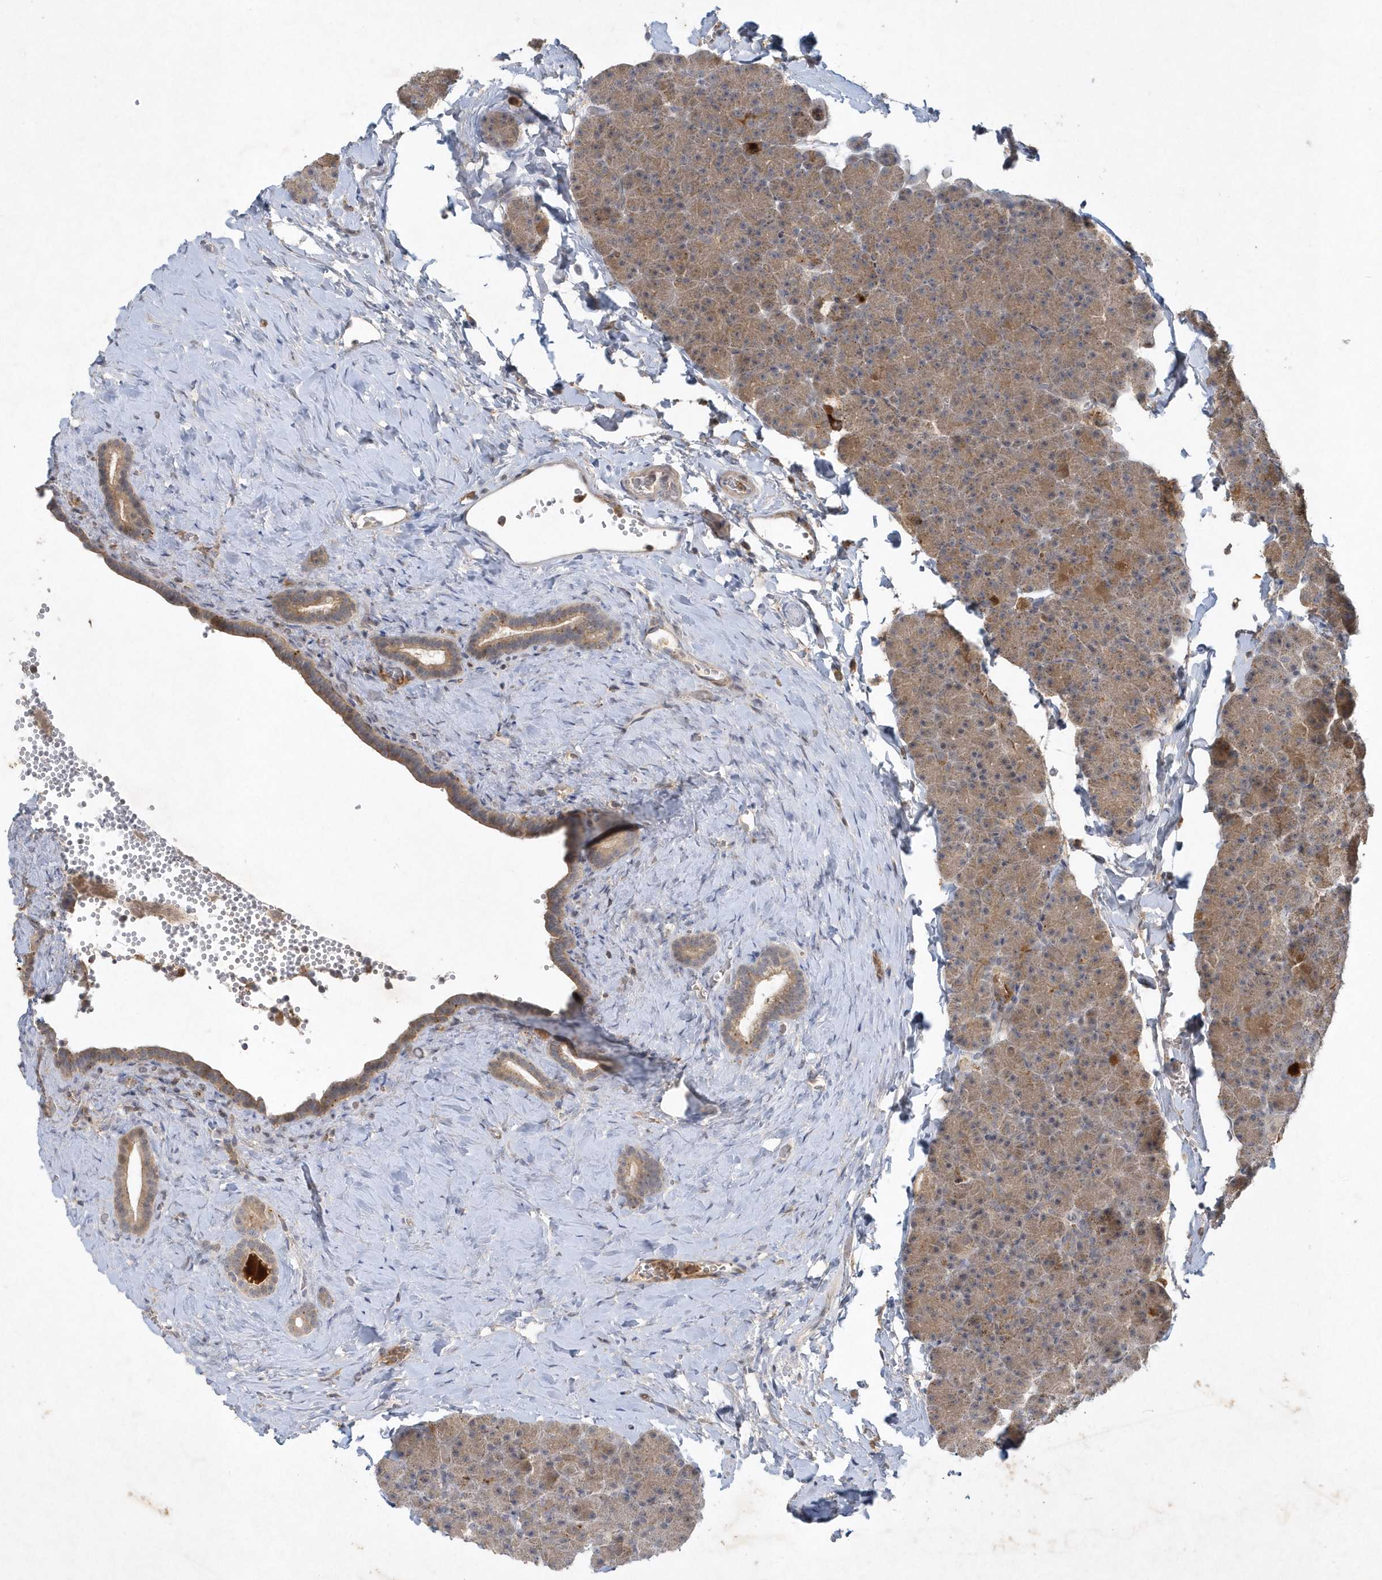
{"staining": {"intensity": "moderate", "quantity": ">75%", "location": "cytoplasmic/membranous"}, "tissue": "pancreas", "cell_type": "Exocrine glandular cells", "image_type": "normal", "snomed": [{"axis": "morphology", "description": "Normal tissue, NOS"}, {"axis": "morphology", "description": "Carcinoid, malignant, NOS"}, {"axis": "topography", "description": "Pancreas"}], "caption": "Moderate cytoplasmic/membranous staining for a protein is appreciated in approximately >75% of exocrine glandular cells of normal pancreas using immunohistochemistry (IHC).", "gene": "THG1L", "patient": {"sex": "female", "age": 35}}